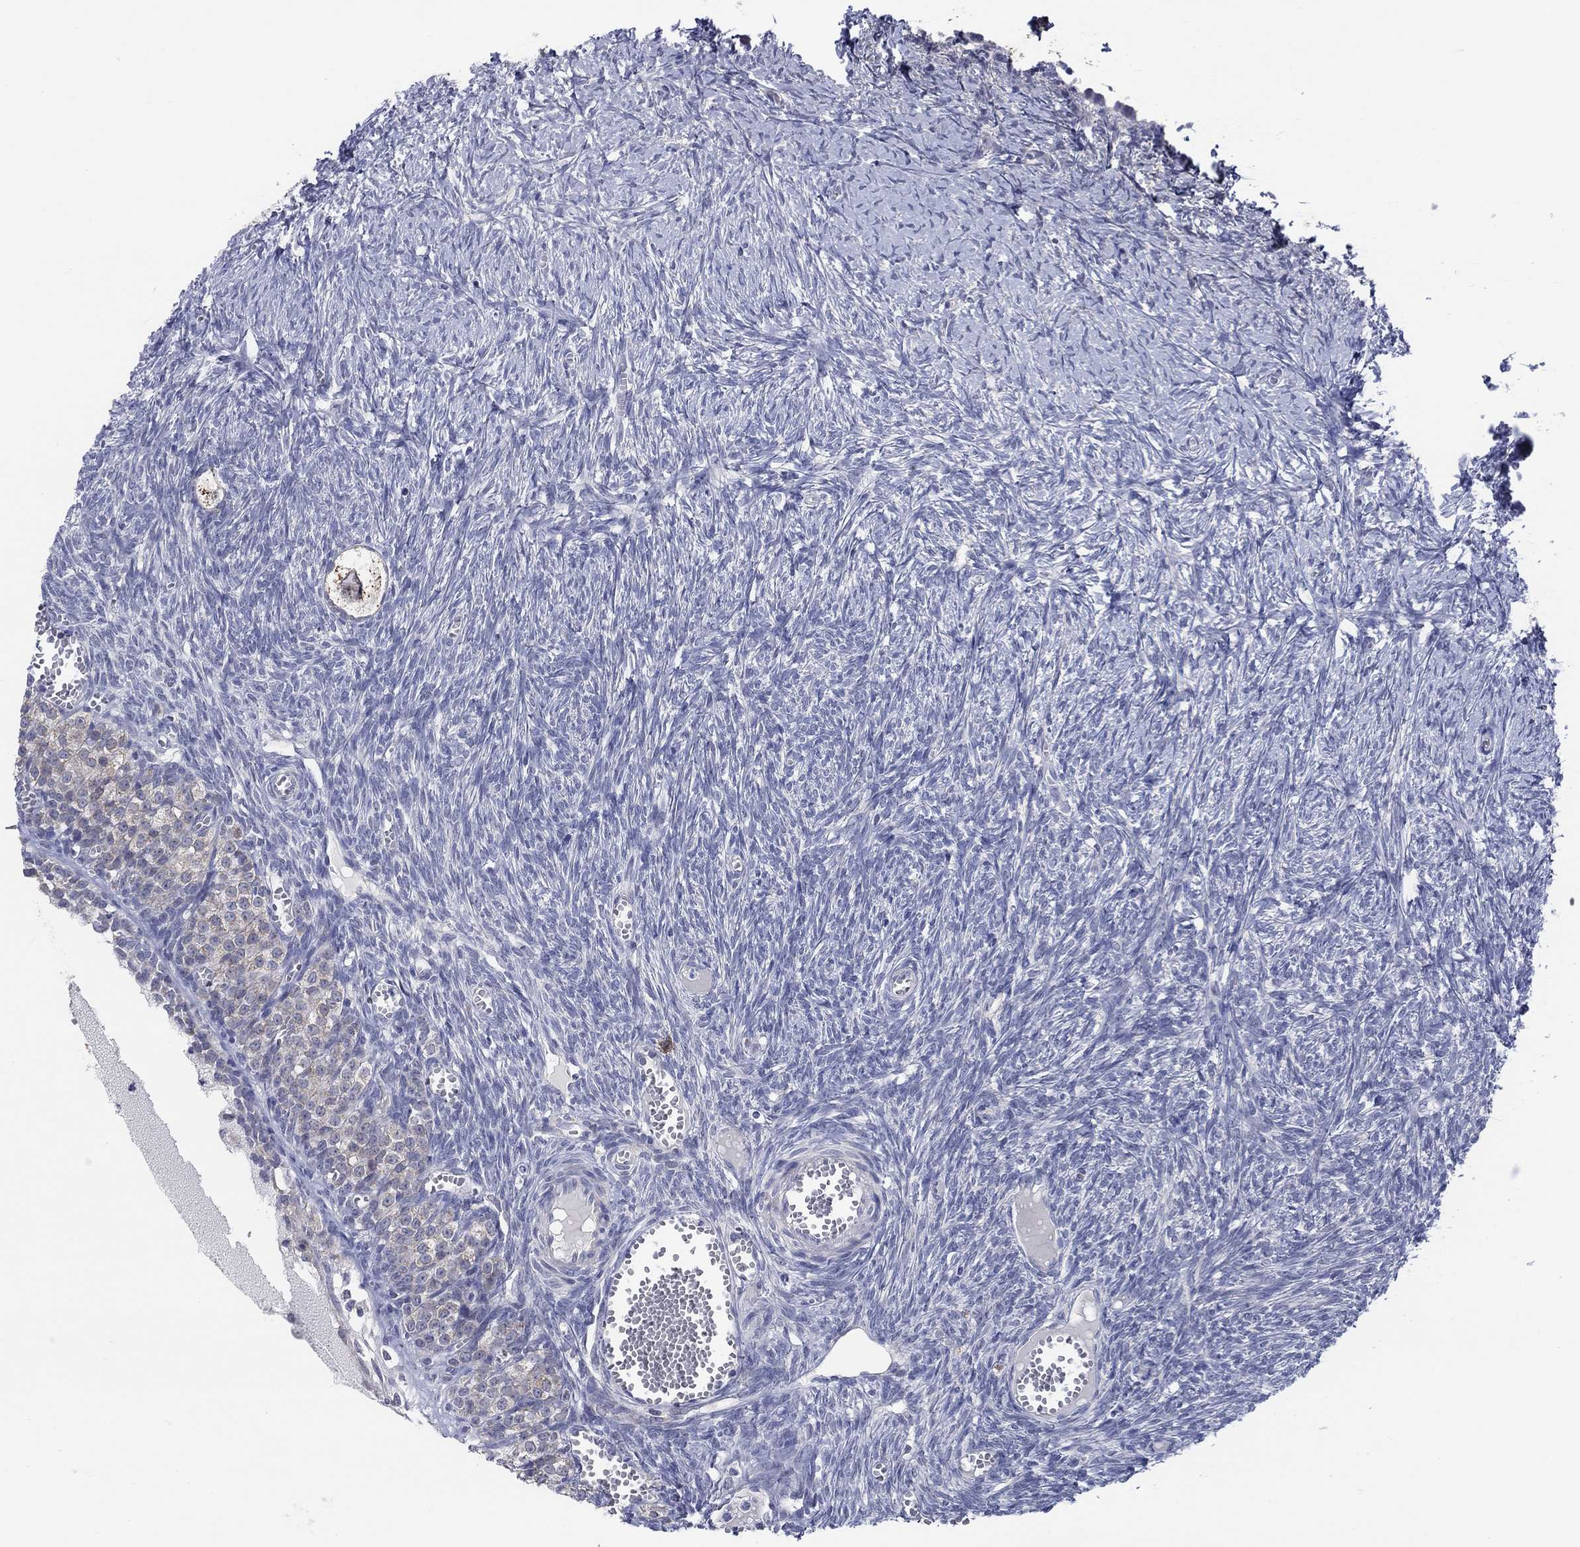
{"staining": {"intensity": "strong", "quantity": "<25%", "location": "cytoplasmic/membranous"}, "tissue": "ovary", "cell_type": "Follicle cells", "image_type": "normal", "snomed": [{"axis": "morphology", "description": "Normal tissue, NOS"}, {"axis": "topography", "description": "Ovary"}], "caption": "Follicle cells reveal strong cytoplasmic/membranous positivity in approximately <25% of cells in normal ovary. (brown staining indicates protein expression, while blue staining denotes nuclei).", "gene": "SDC1", "patient": {"sex": "female", "age": 43}}